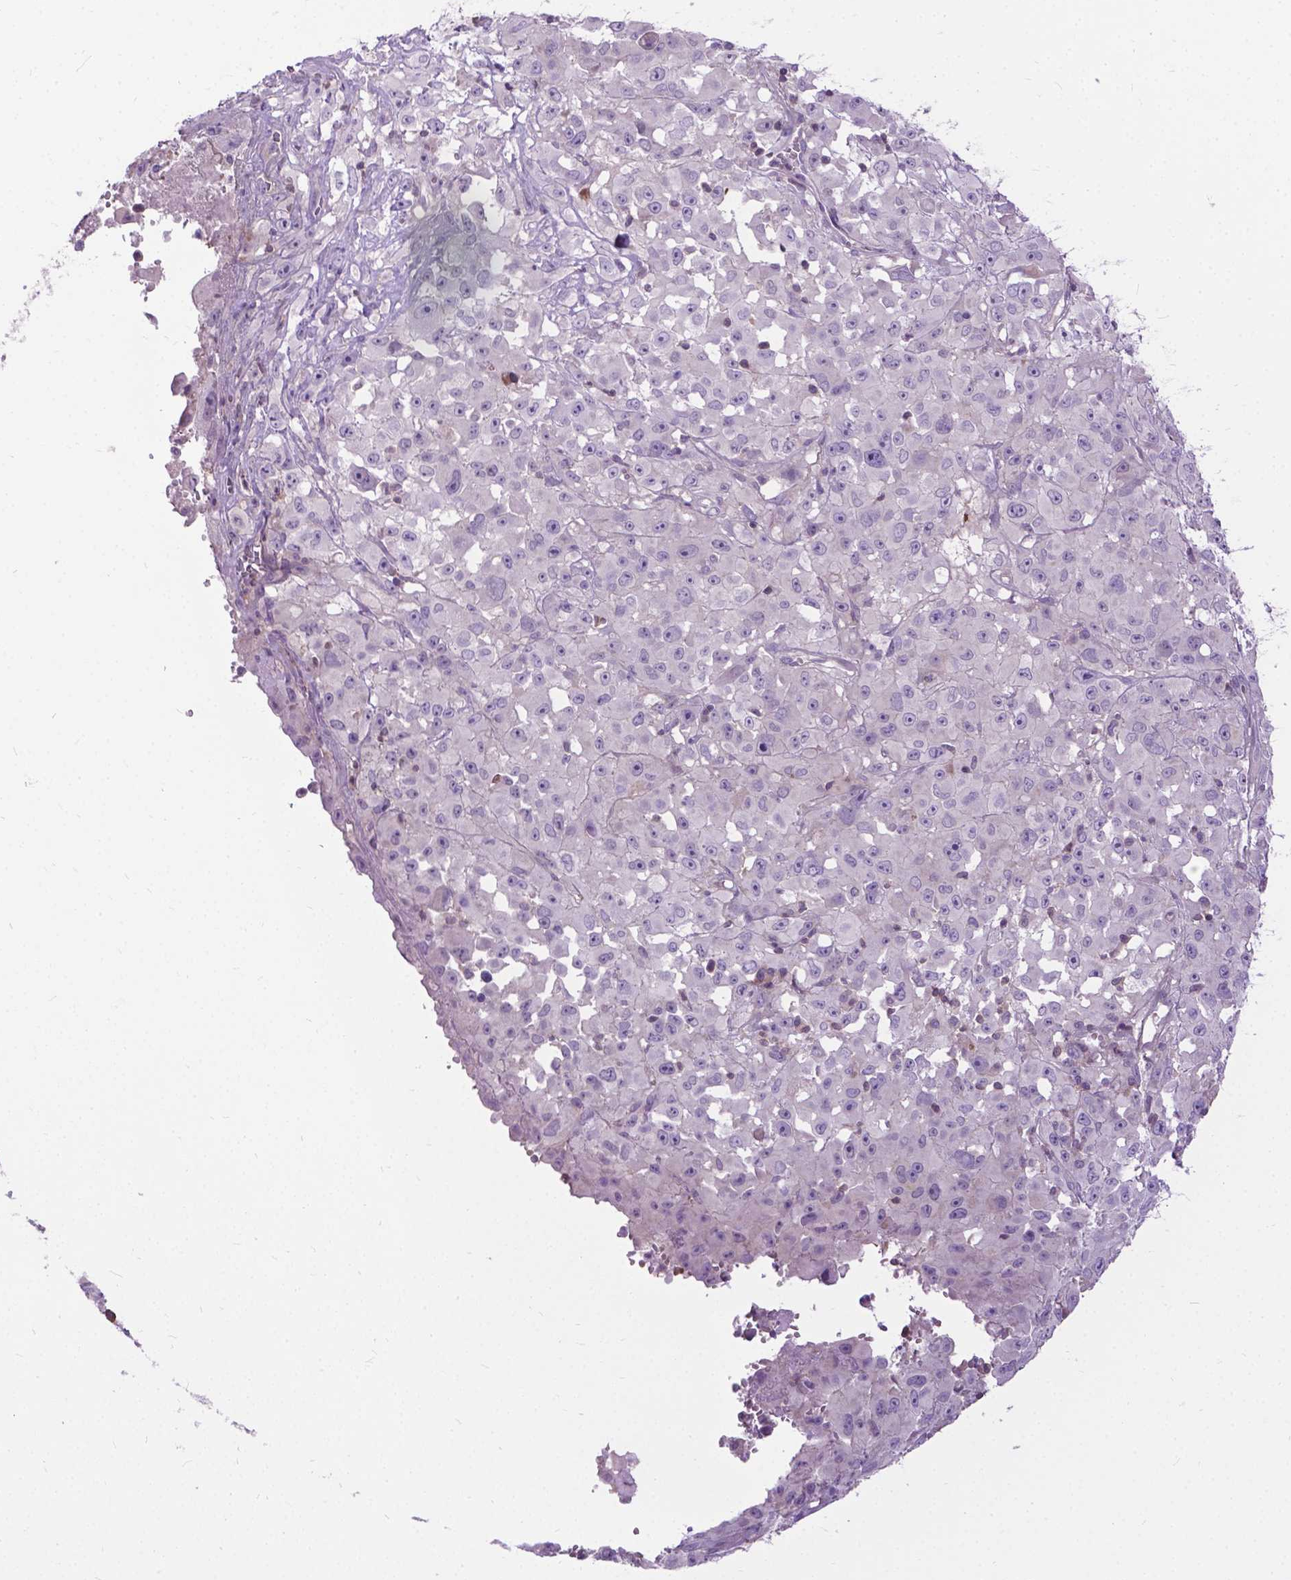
{"staining": {"intensity": "negative", "quantity": "none", "location": "none"}, "tissue": "melanoma", "cell_type": "Tumor cells", "image_type": "cancer", "snomed": [{"axis": "morphology", "description": "Malignant melanoma, Metastatic site"}, {"axis": "topography", "description": "Soft tissue"}], "caption": "IHC of human melanoma shows no staining in tumor cells.", "gene": "JAK3", "patient": {"sex": "male", "age": 50}}